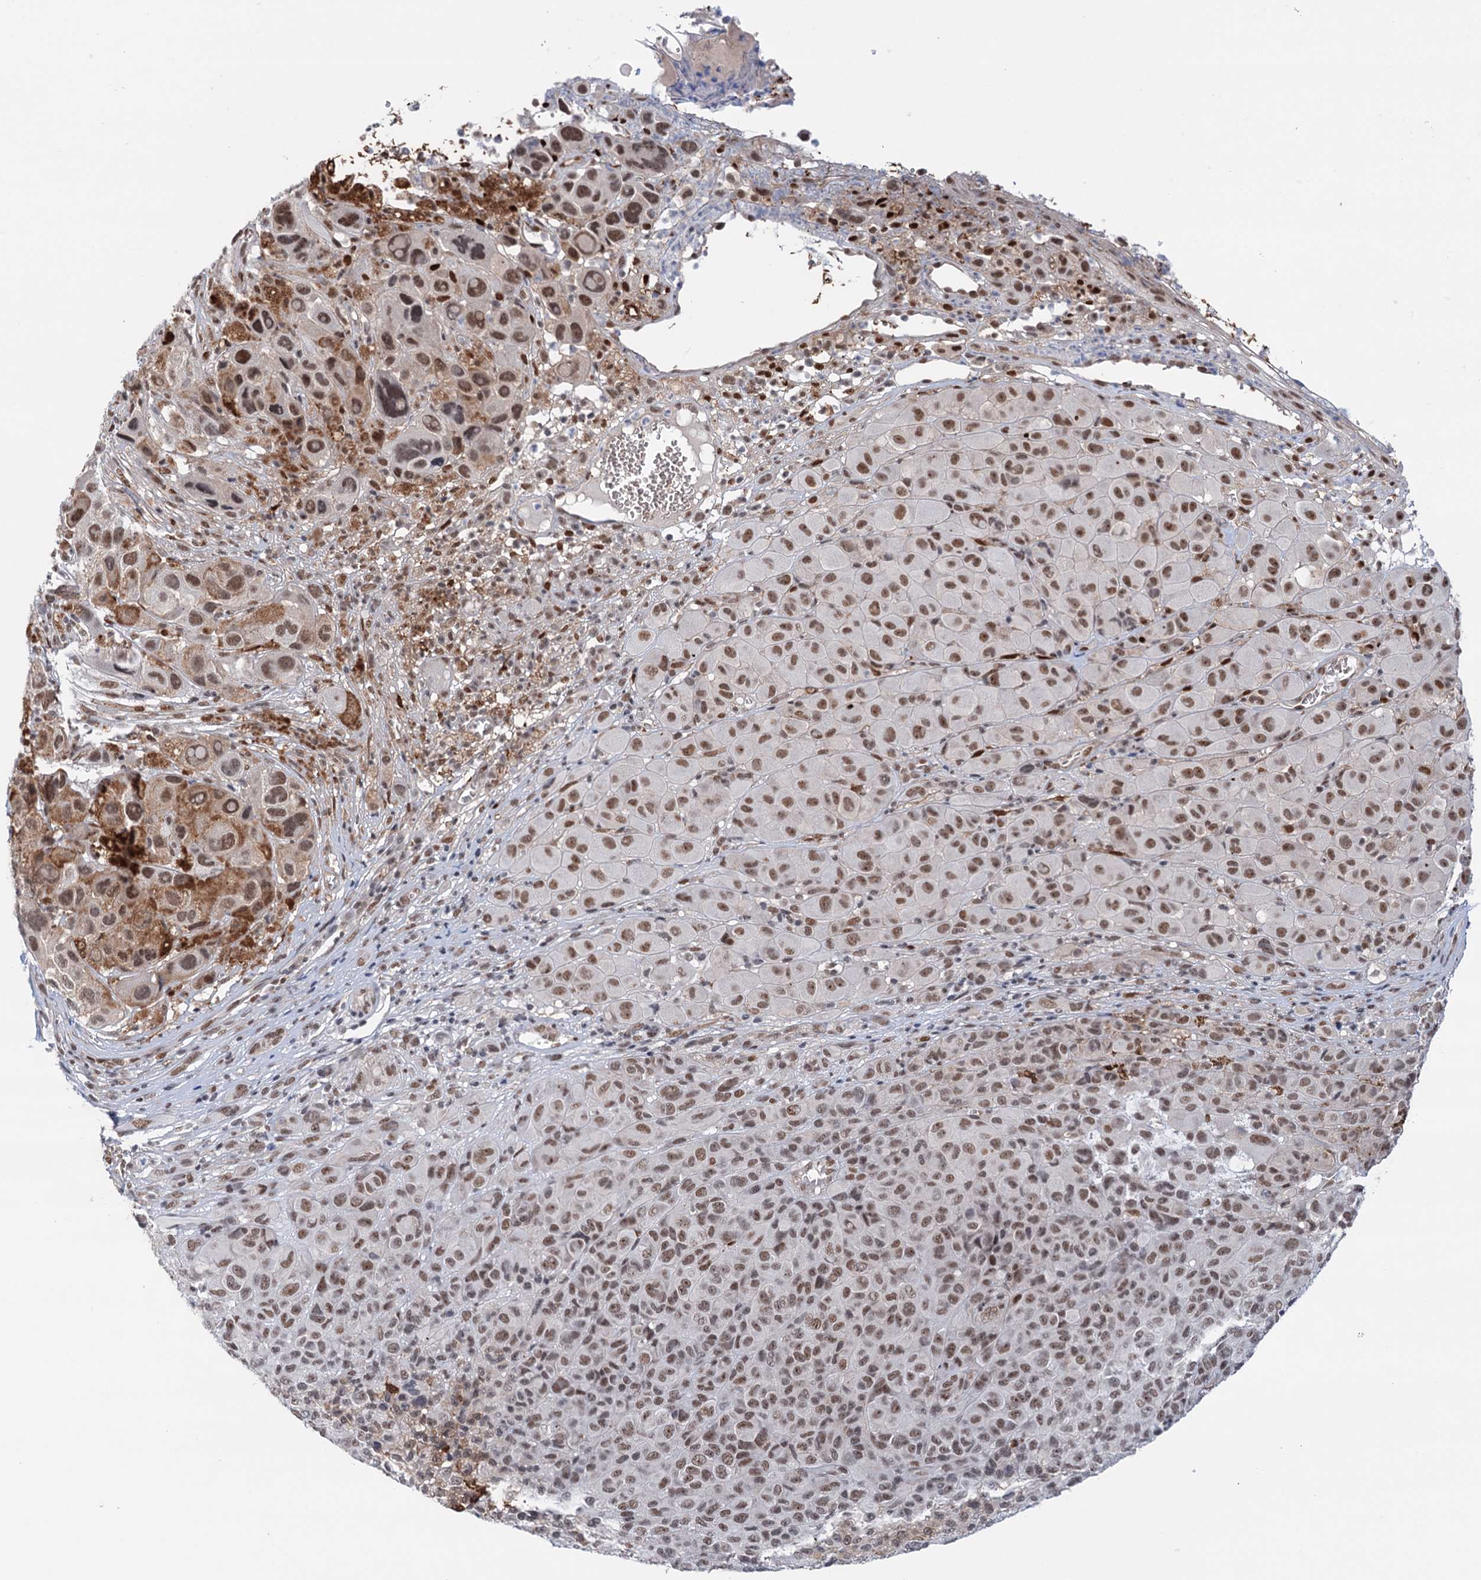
{"staining": {"intensity": "moderate", "quantity": ">75%", "location": "cytoplasmic/membranous,nuclear"}, "tissue": "melanoma", "cell_type": "Tumor cells", "image_type": "cancer", "snomed": [{"axis": "morphology", "description": "Malignant melanoma, NOS"}, {"axis": "topography", "description": "Skin of trunk"}], "caption": "Immunohistochemical staining of human malignant melanoma shows medium levels of moderate cytoplasmic/membranous and nuclear staining in approximately >75% of tumor cells. The staining was performed using DAB, with brown indicating positive protein expression. Nuclei are stained blue with hematoxylin.", "gene": "FAM53A", "patient": {"sex": "male", "age": 71}}